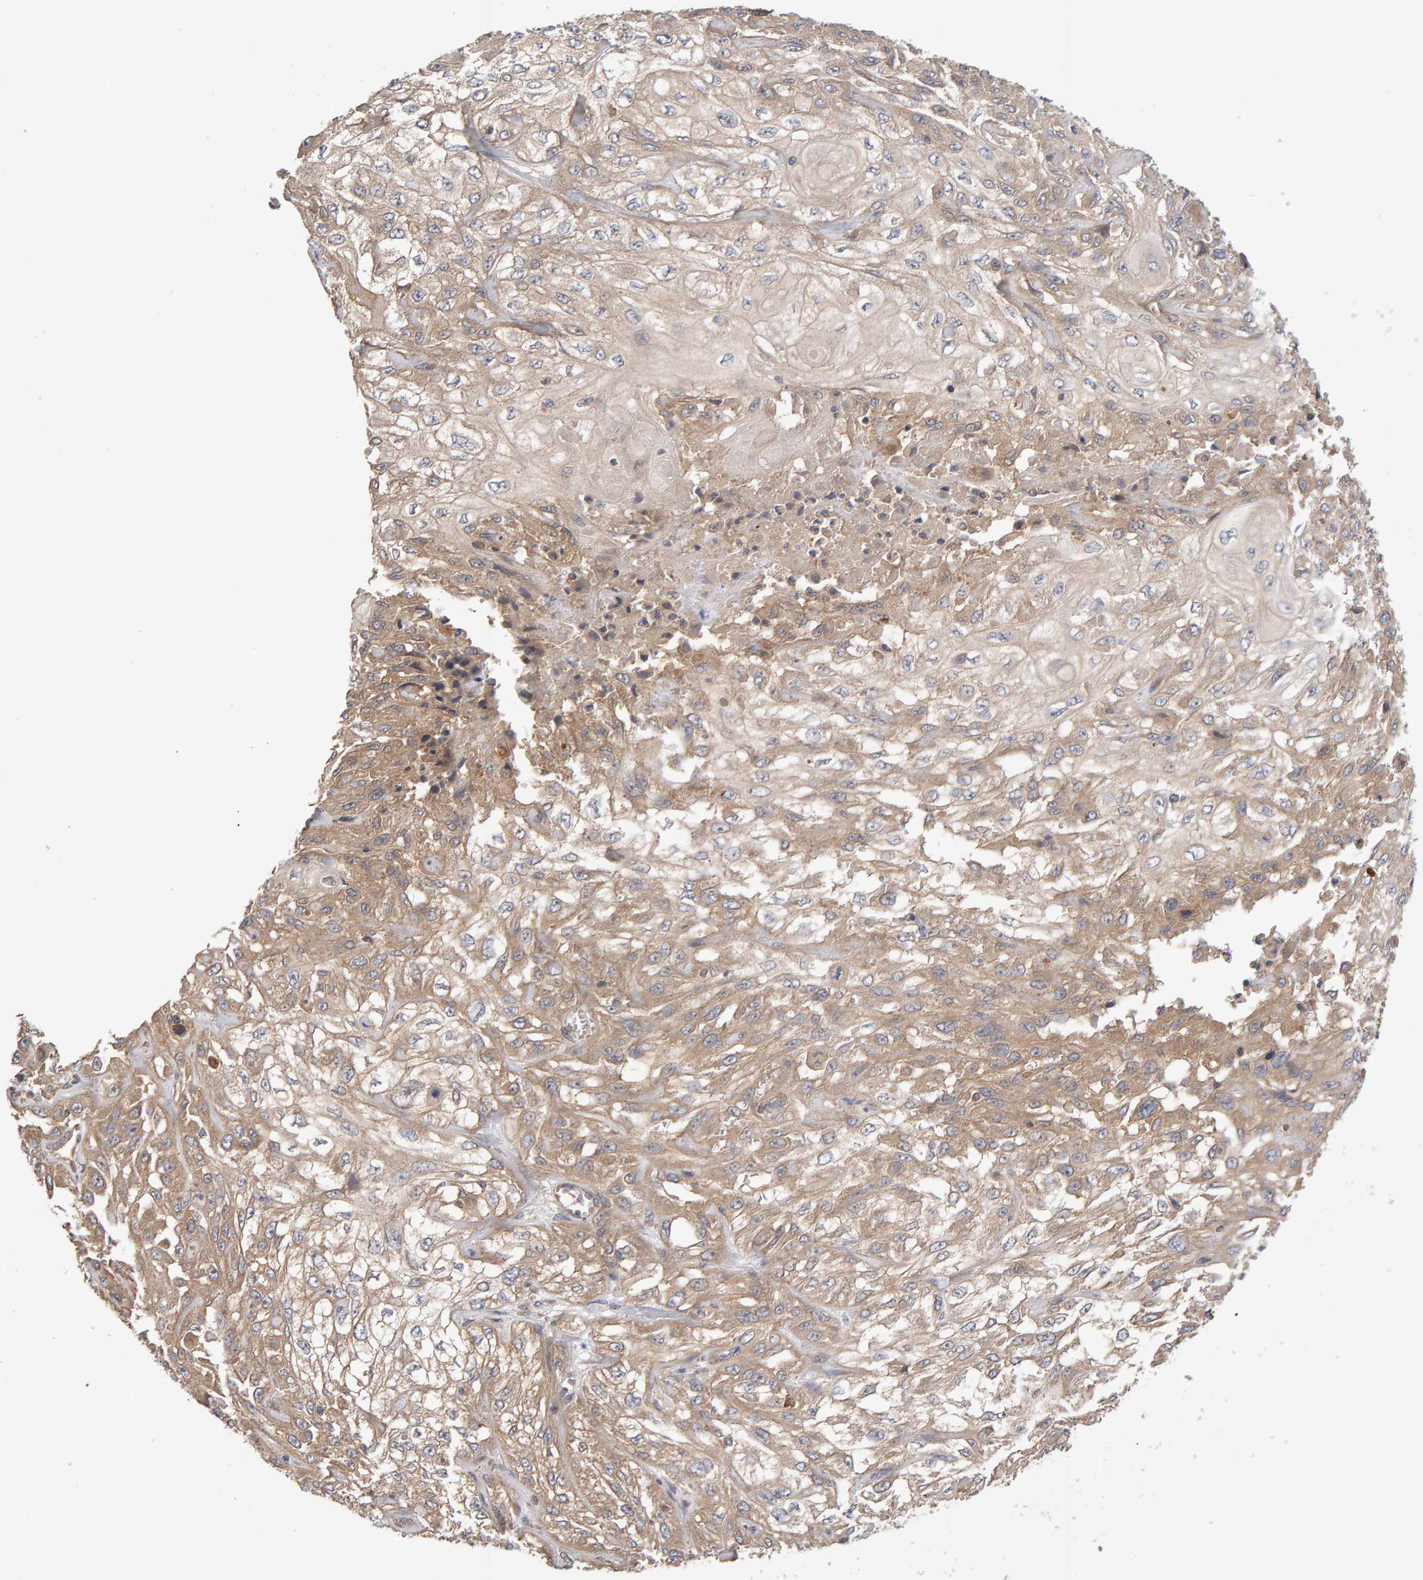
{"staining": {"intensity": "weak", "quantity": ">75%", "location": "cytoplasmic/membranous"}, "tissue": "skin cancer", "cell_type": "Tumor cells", "image_type": "cancer", "snomed": [{"axis": "morphology", "description": "Squamous cell carcinoma, NOS"}, {"axis": "morphology", "description": "Squamous cell carcinoma, metastatic, NOS"}, {"axis": "topography", "description": "Skin"}, {"axis": "topography", "description": "Lymph node"}], "caption": "IHC of human skin cancer demonstrates low levels of weak cytoplasmic/membranous staining in about >75% of tumor cells. The protein is shown in brown color, while the nuclei are stained blue.", "gene": "RNF19A", "patient": {"sex": "male", "age": 75}}